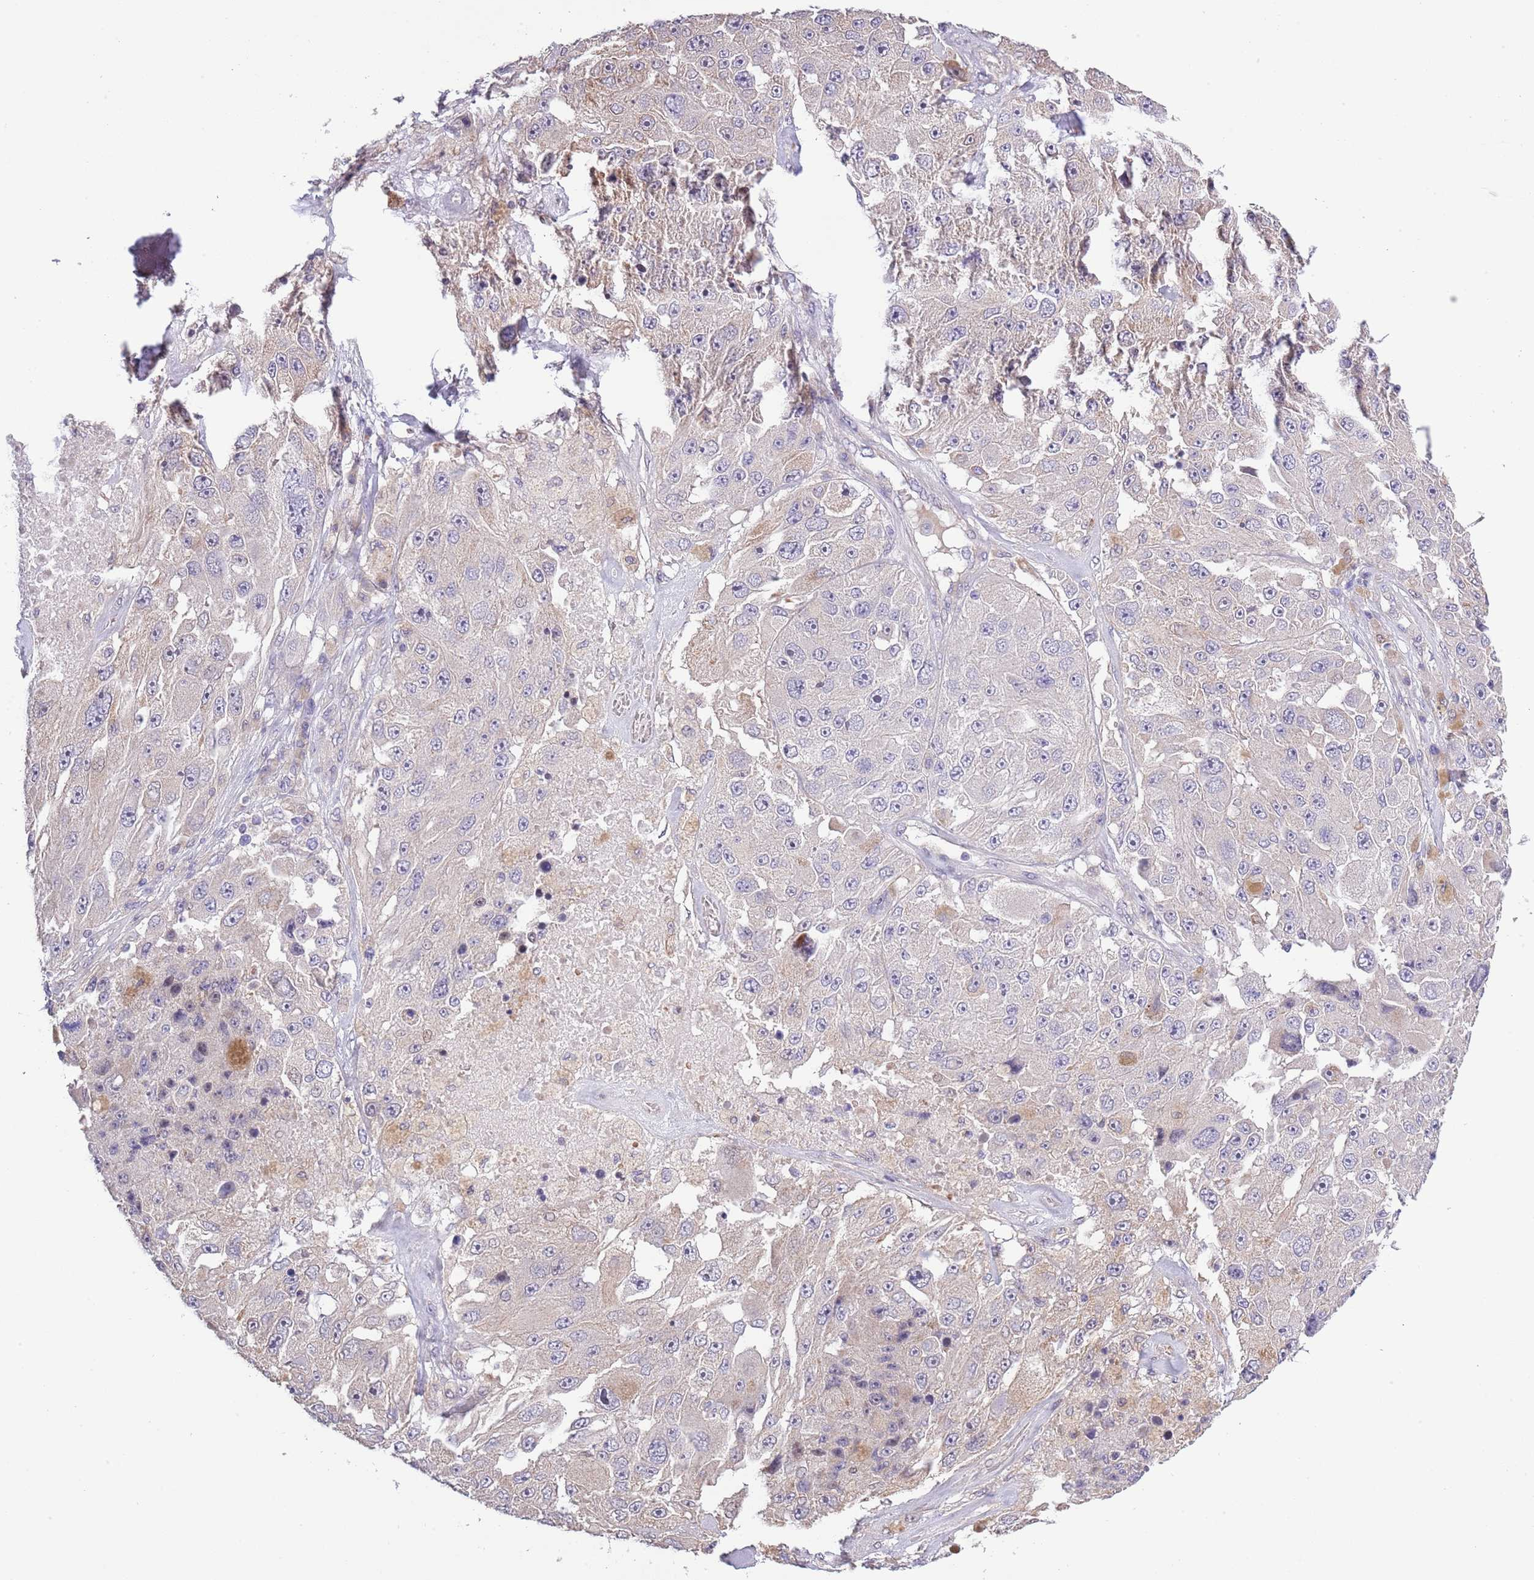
{"staining": {"intensity": "negative", "quantity": "none", "location": "none"}, "tissue": "melanoma", "cell_type": "Tumor cells", "image_type": "cancer", "snomed": [{"axis": "morphology", "description": "Malignant melanoma, Metastatic site"}, {"axis": "topography", "description": "Lymph node"}], "caption": "Immunohistochemistry of malignant melanoma (metastatic site) demonstrates no staining in tumor cells.", "gene": "LIPJ", "patient": {"sex": "male", "age": 62}}